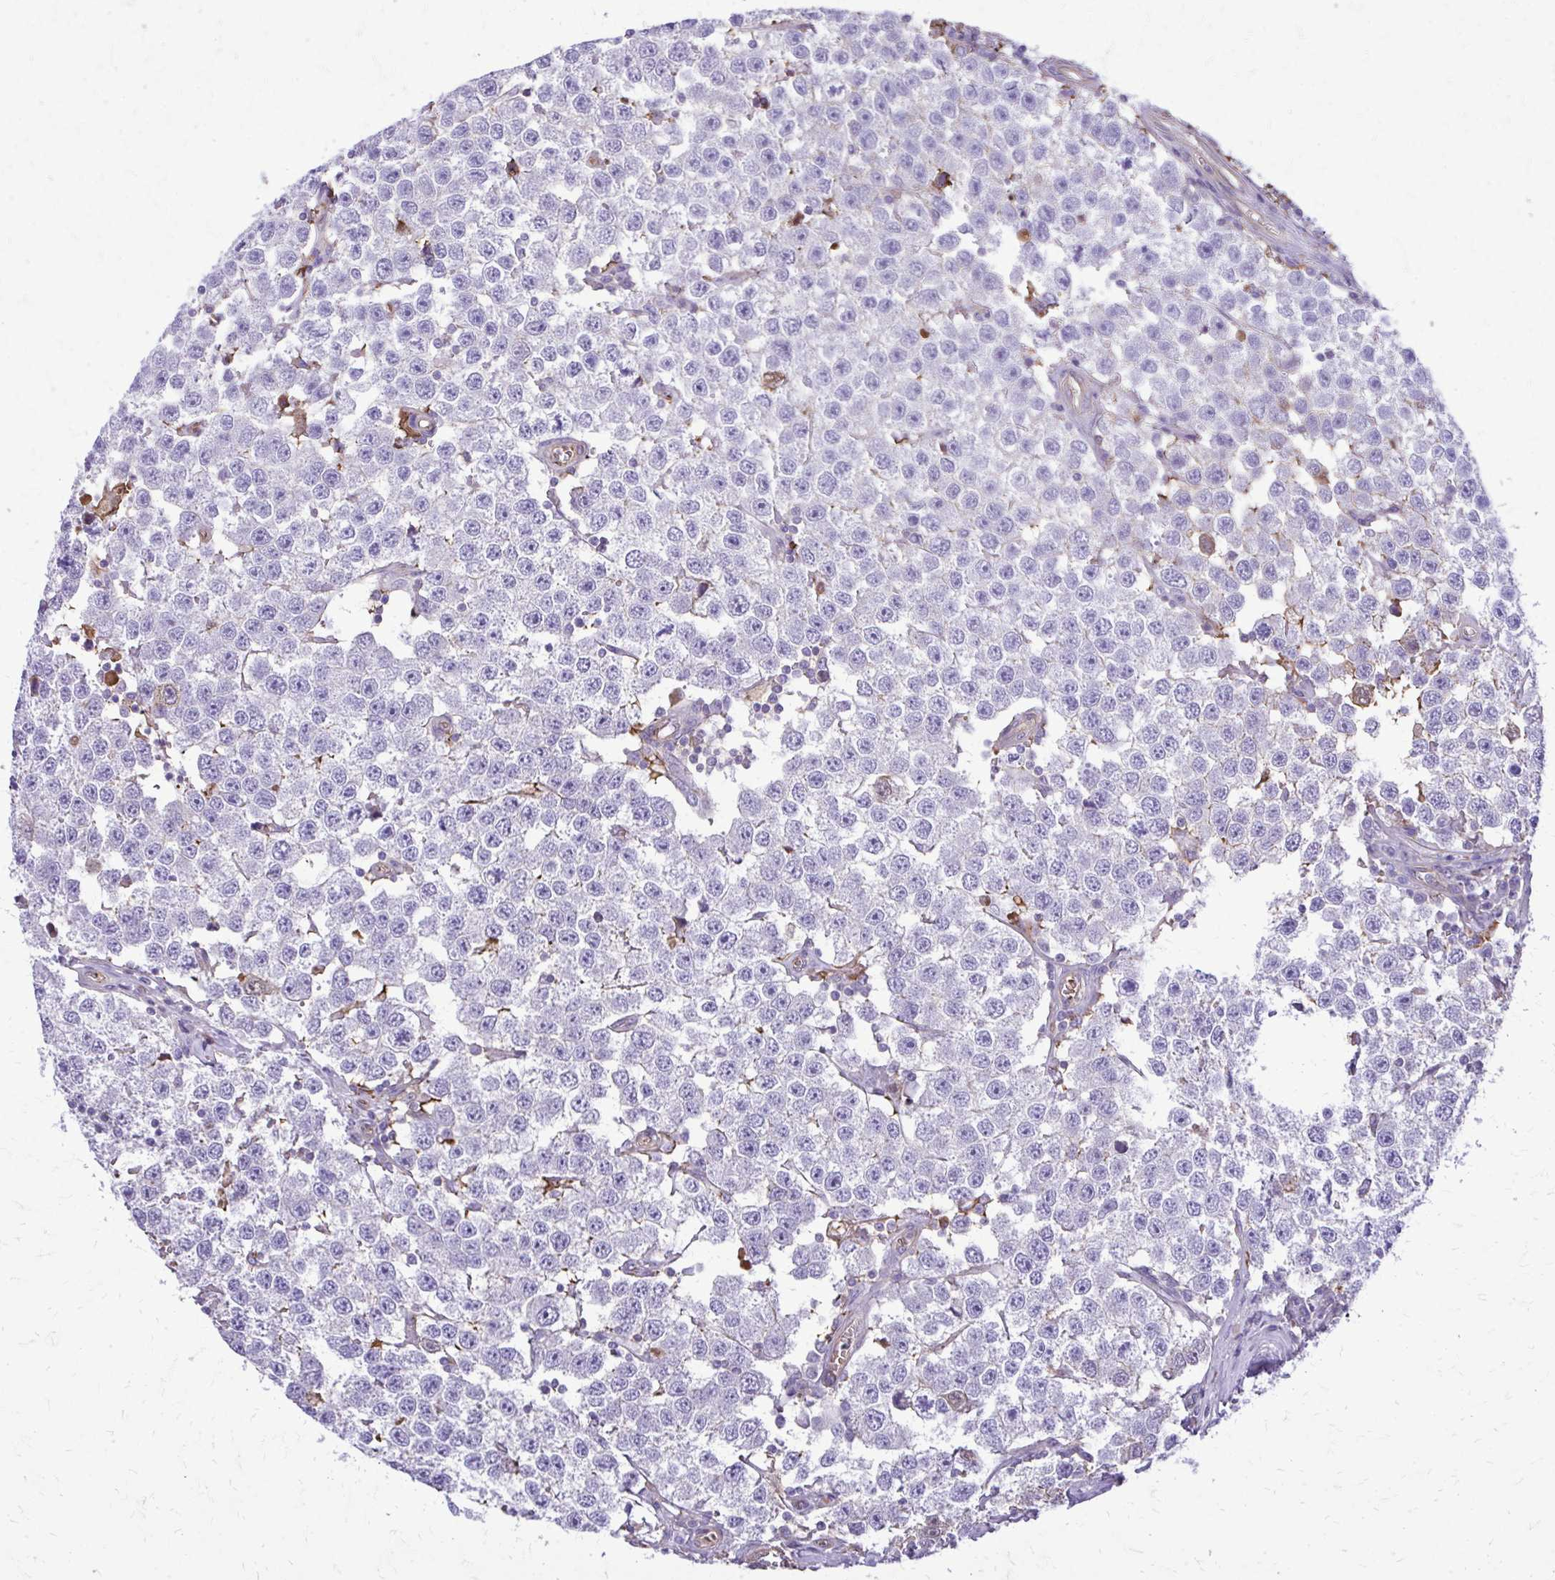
{"staining": {"intensity": "negative", "quantity": "none", "location": "none"}, "tissue": "testis cancer", "cell_type": "Tumor cells", "image_type": "cancer", "snomed": [{"axis": "morphology", "description": "Seminoma, NOS"}, {"axis": "topography", "description": "Testis"}], "caption": "Tumor cells show no significant protein expression in testis seminoma.", "gene": "RUNDC3B", "patient": {"sex": "male", "age": 34}}